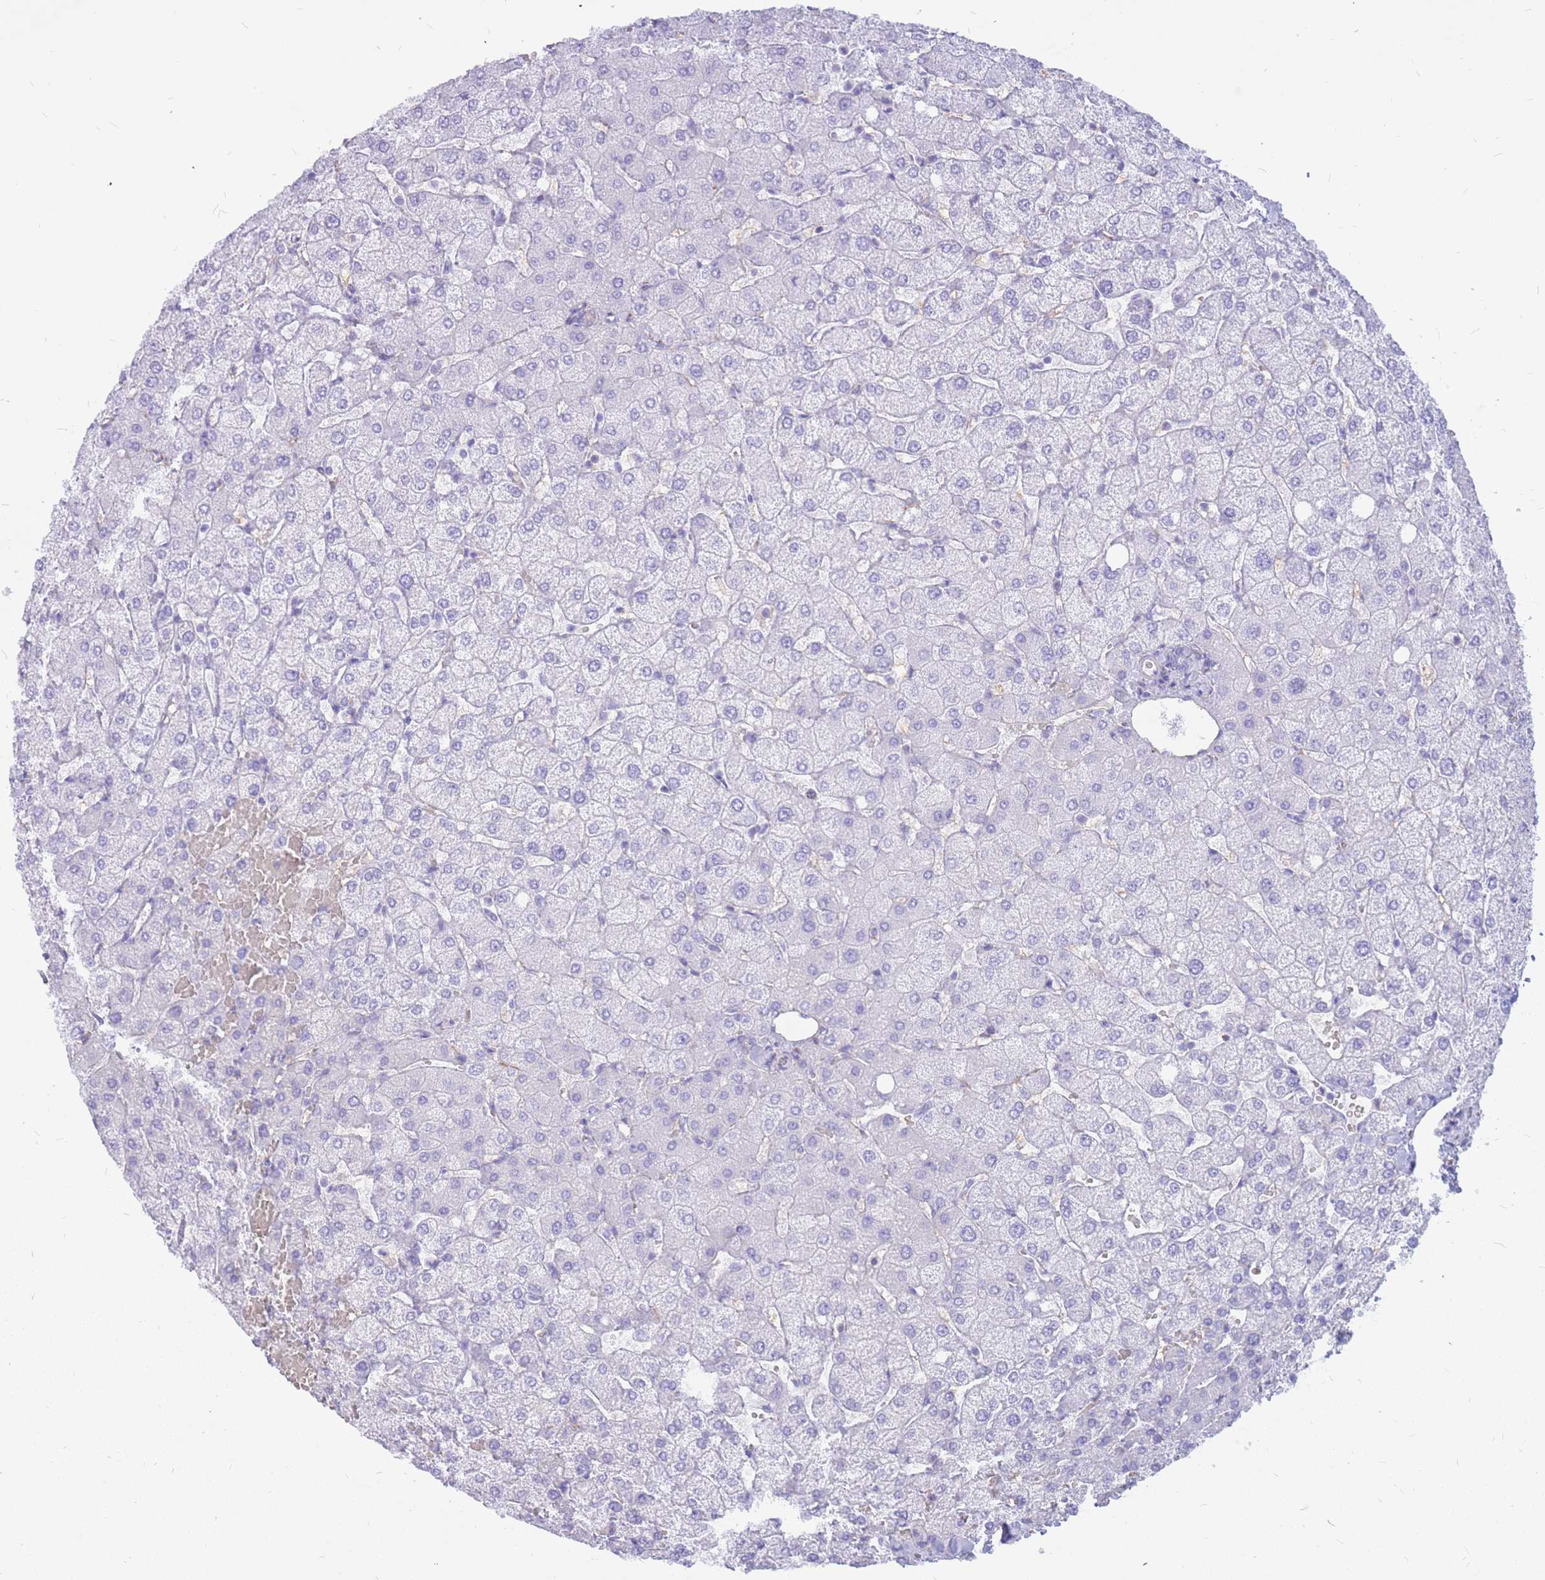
{"staining": {"intensity": "negative", "quantity": "none", "location": "none"}, "tissue": "liver", "cell_type": "Cholangiocytes", "image_type": "normal", "snomed": [{"axis": "morphology", "description": "Normal tissue, NOS"}, {"axis": "topography", "description": "Liver"}], "caption": "Immunohistochemistry (IHC) of unremarkable liver exhibits no expression in cholangiocytes.", "gene": "ADD2", "patient": {"sex": "female", "age": 54}}